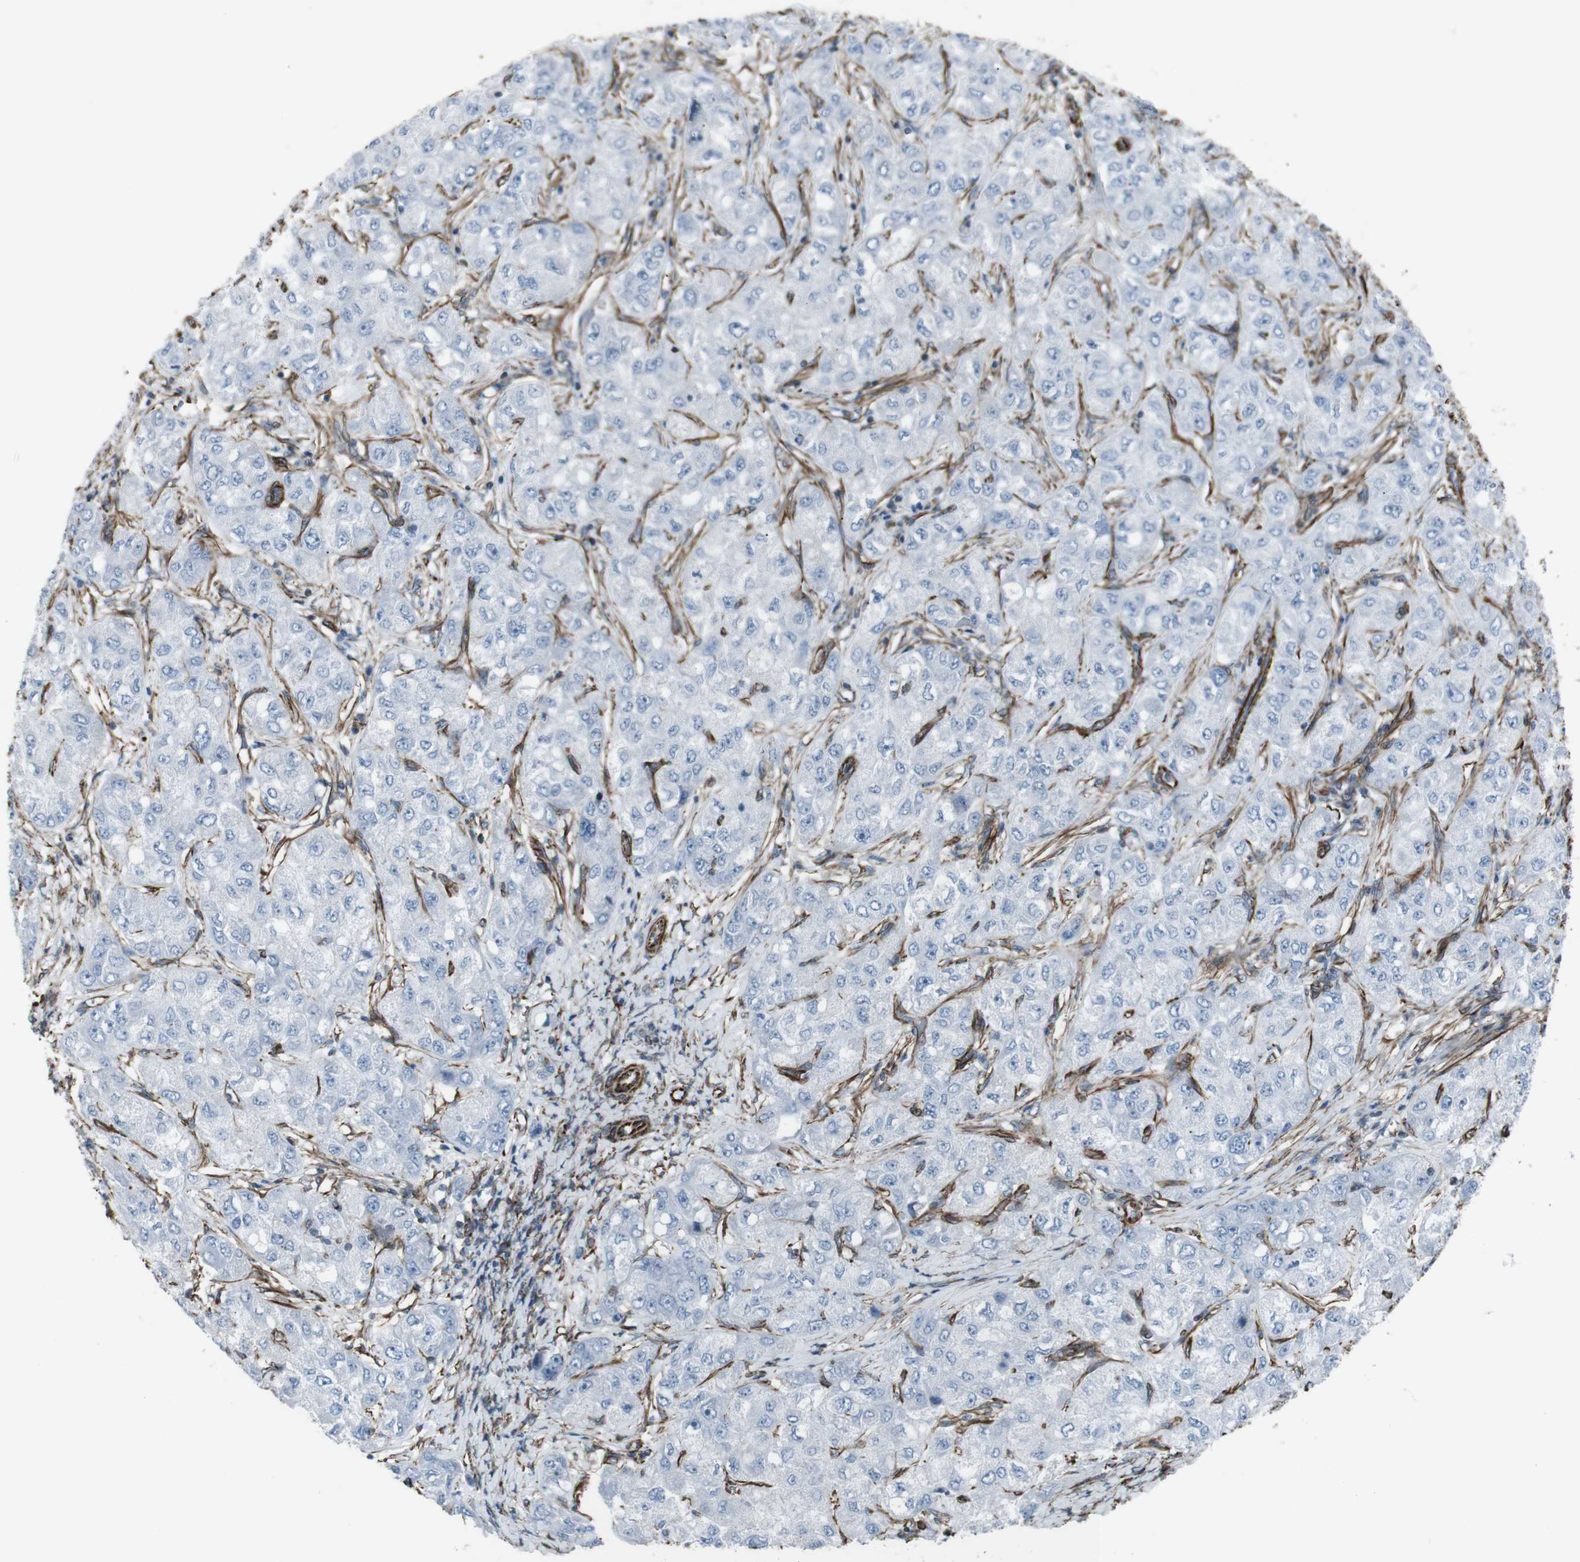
{"staining": {"intensity": "negative", "quantity": "none", "location": "none"}, "tissue": "liver cancer", "cell_type": "Tumor cells", "image_type": "cancer", "snomed": [{"axis": "morphology", "description": "Carcinoma, Hepatocellular, NOS"}, {"axis": "topography", "description": "Liver"}], "caption": "Tumor cells are negative for protein expression in human liver hepatocellular carcinoma.", "gene": "ZDHHC6", "patient": {"sex": "male", "age": 80}}